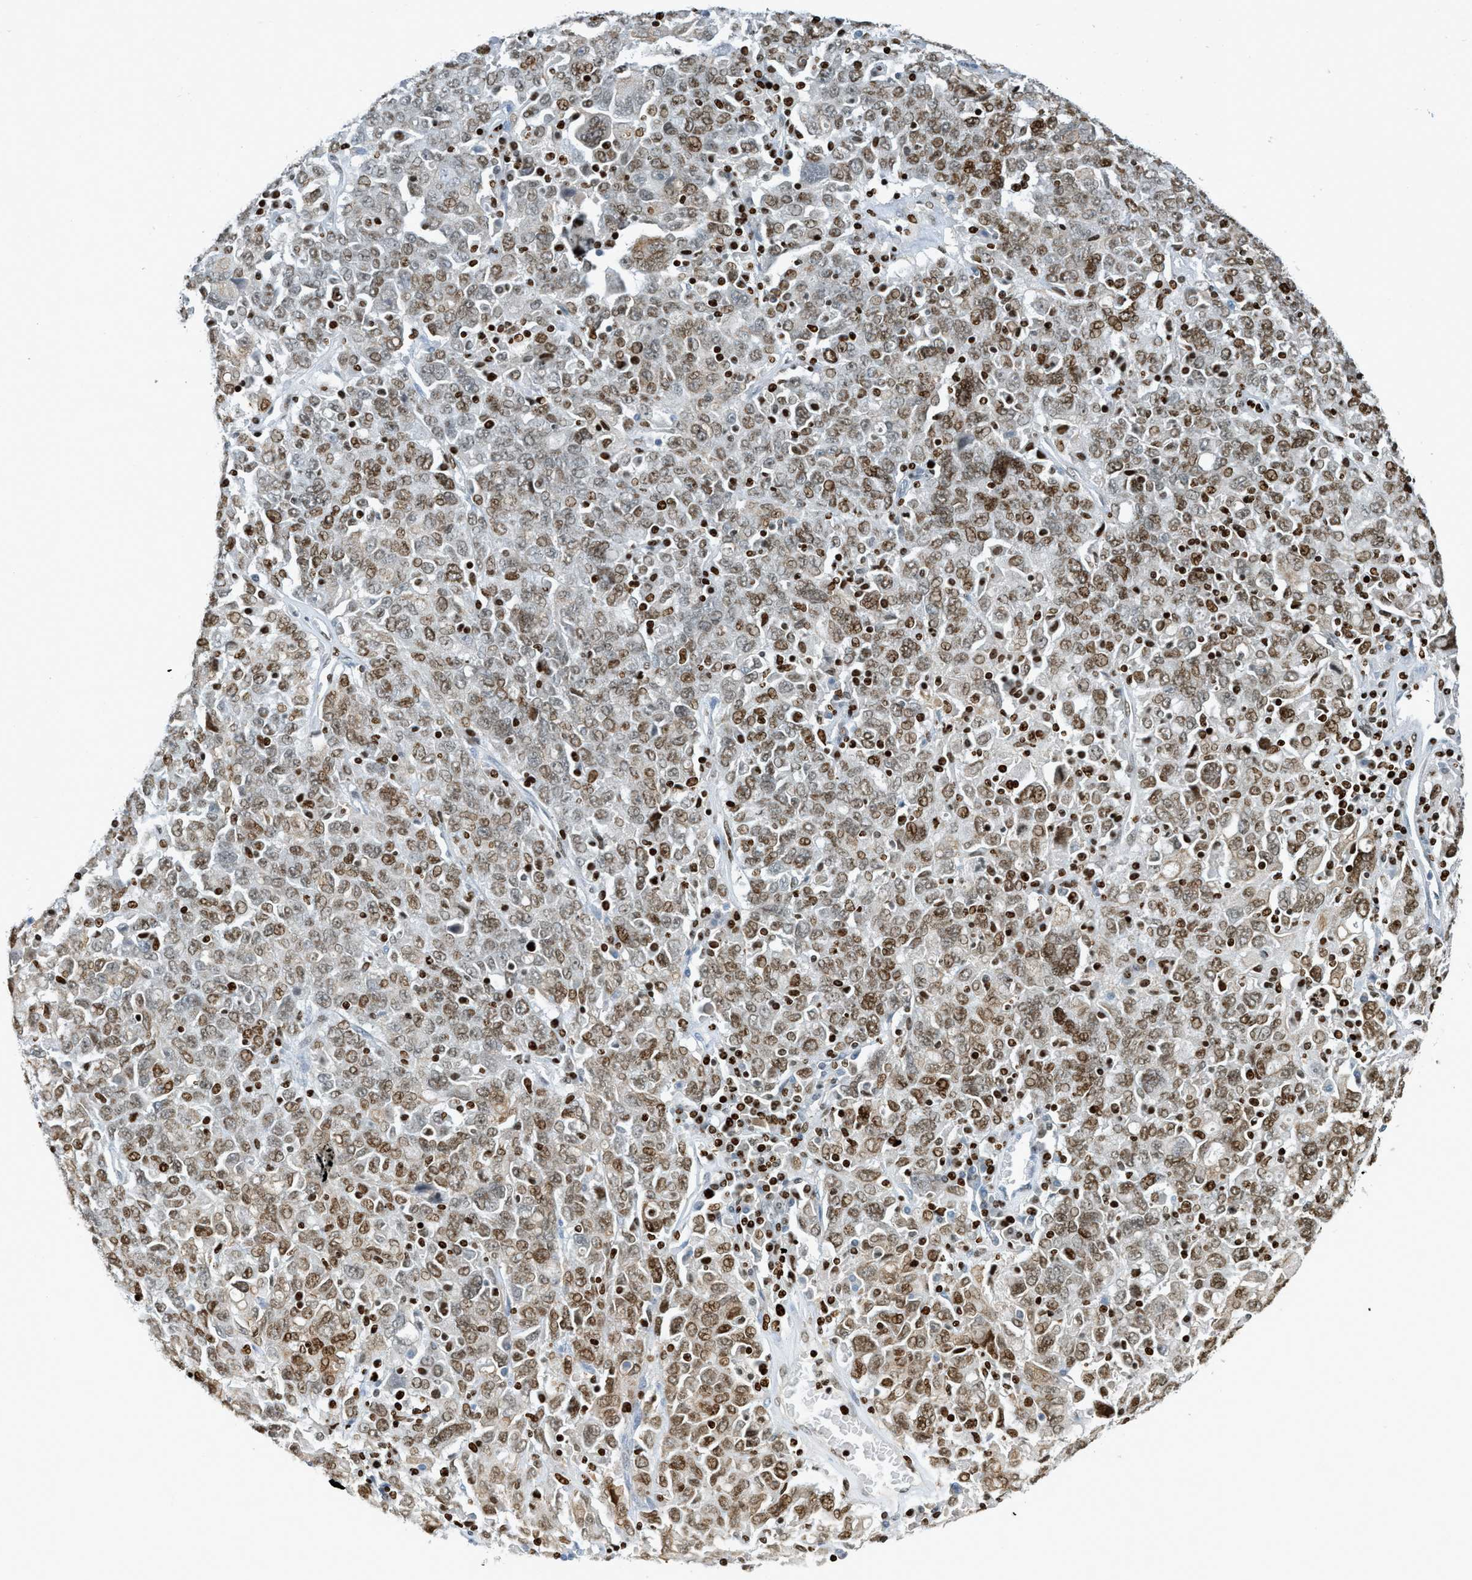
{"staining": {"intensity": "moderate", "quantity": ">75%", "location": "nuclear"}, "tissue": "ovarian cancer", "cell_type": "Tumor cells", "image_type": "cancer", "snomed": [{"axis": "morphology", "description": "Carcinoma, endometroid"}, {"axis": "topography", "description": "Ovary"}], "caption": "Protein staining demonstrates moderate nuclear positivity in approximately >75% of tumor cells in ovarian endometroid carcinoma.", "gene": "SH3D19", "patient": {"sex": "female", "age": 62}}